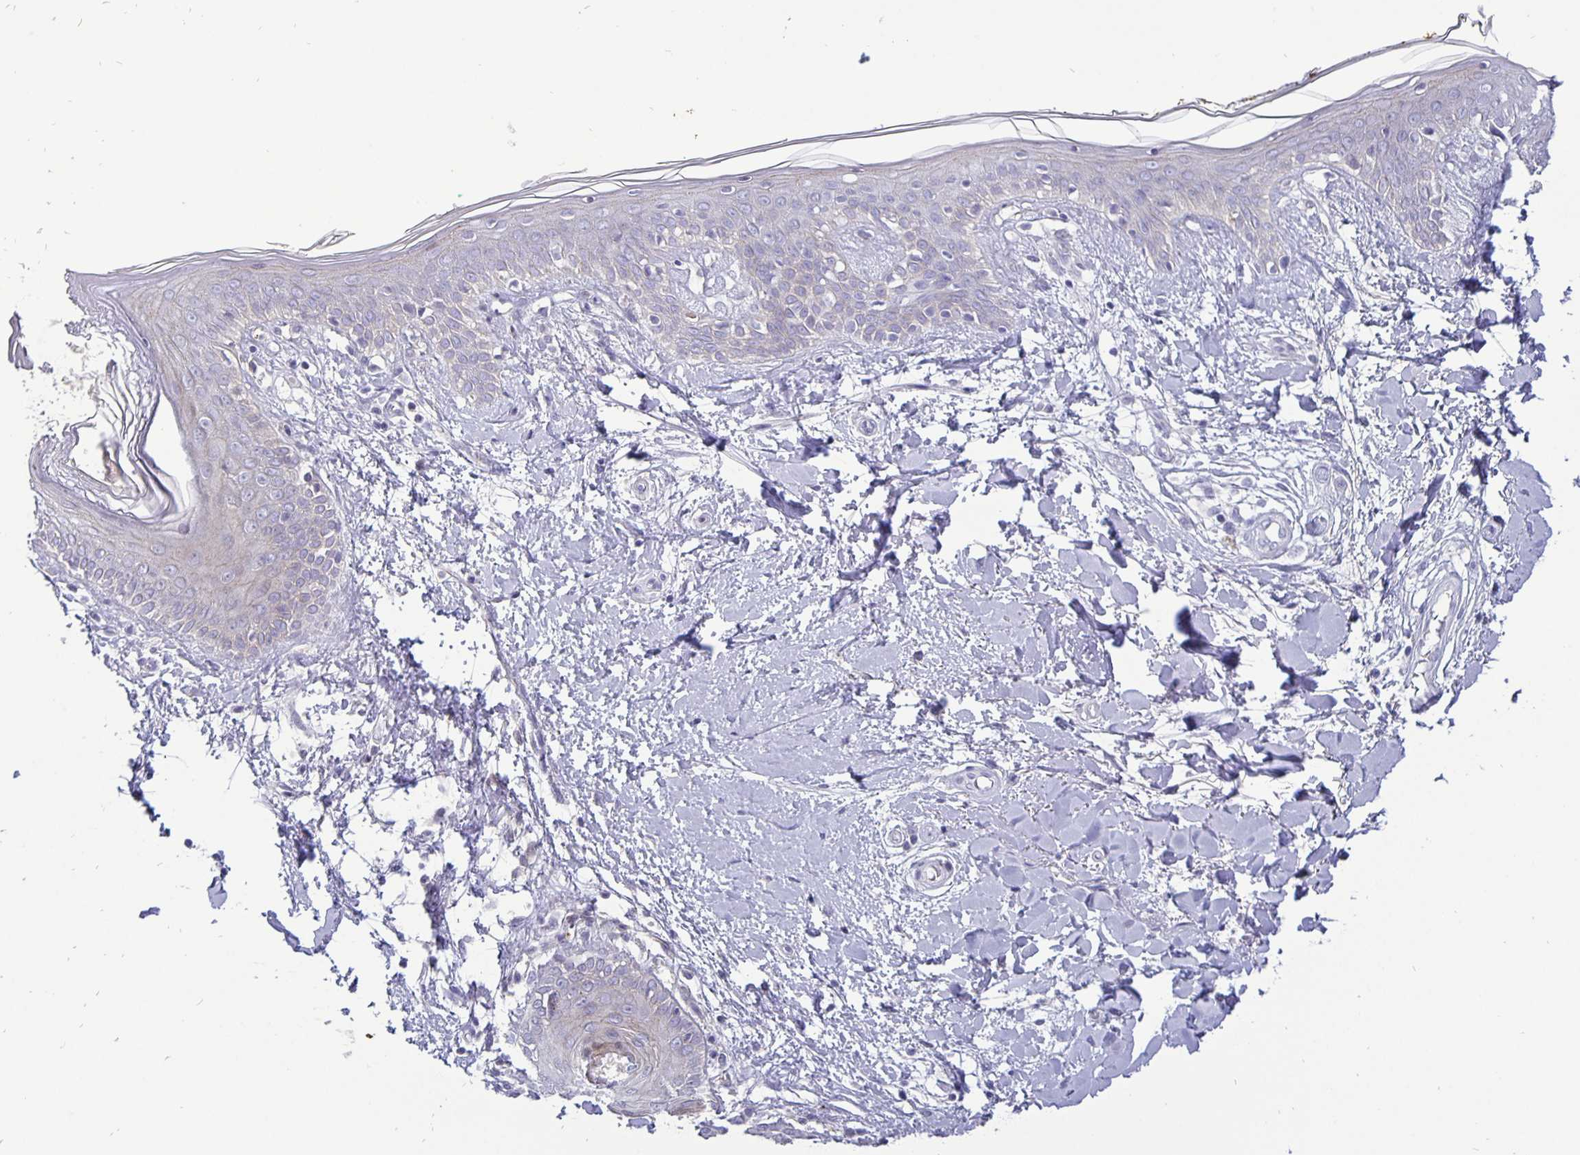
{"staining": {"intensity": "negative", "quantity": "none", "location": "none"}, "tissue": "skin", "cell_type": "Fibroblasts", "image_type": "normal", "snomed": [{"axis": "morphology", "description": "Normal tissue, NOS"}, {"axis": "topography", "description": "Skin"}], "caption": "A histopathology image of human skin is negative for staining in fibroblasts. The staining was performed using DAB (3,3'-diaminobenzidine) to visualize the protein expression in brown, while the nuclei were stained in blue with hematoxylin (Magnification: 20x).", "gene": "ERBB2", "patient": {"sex": "female", "age": 34}}